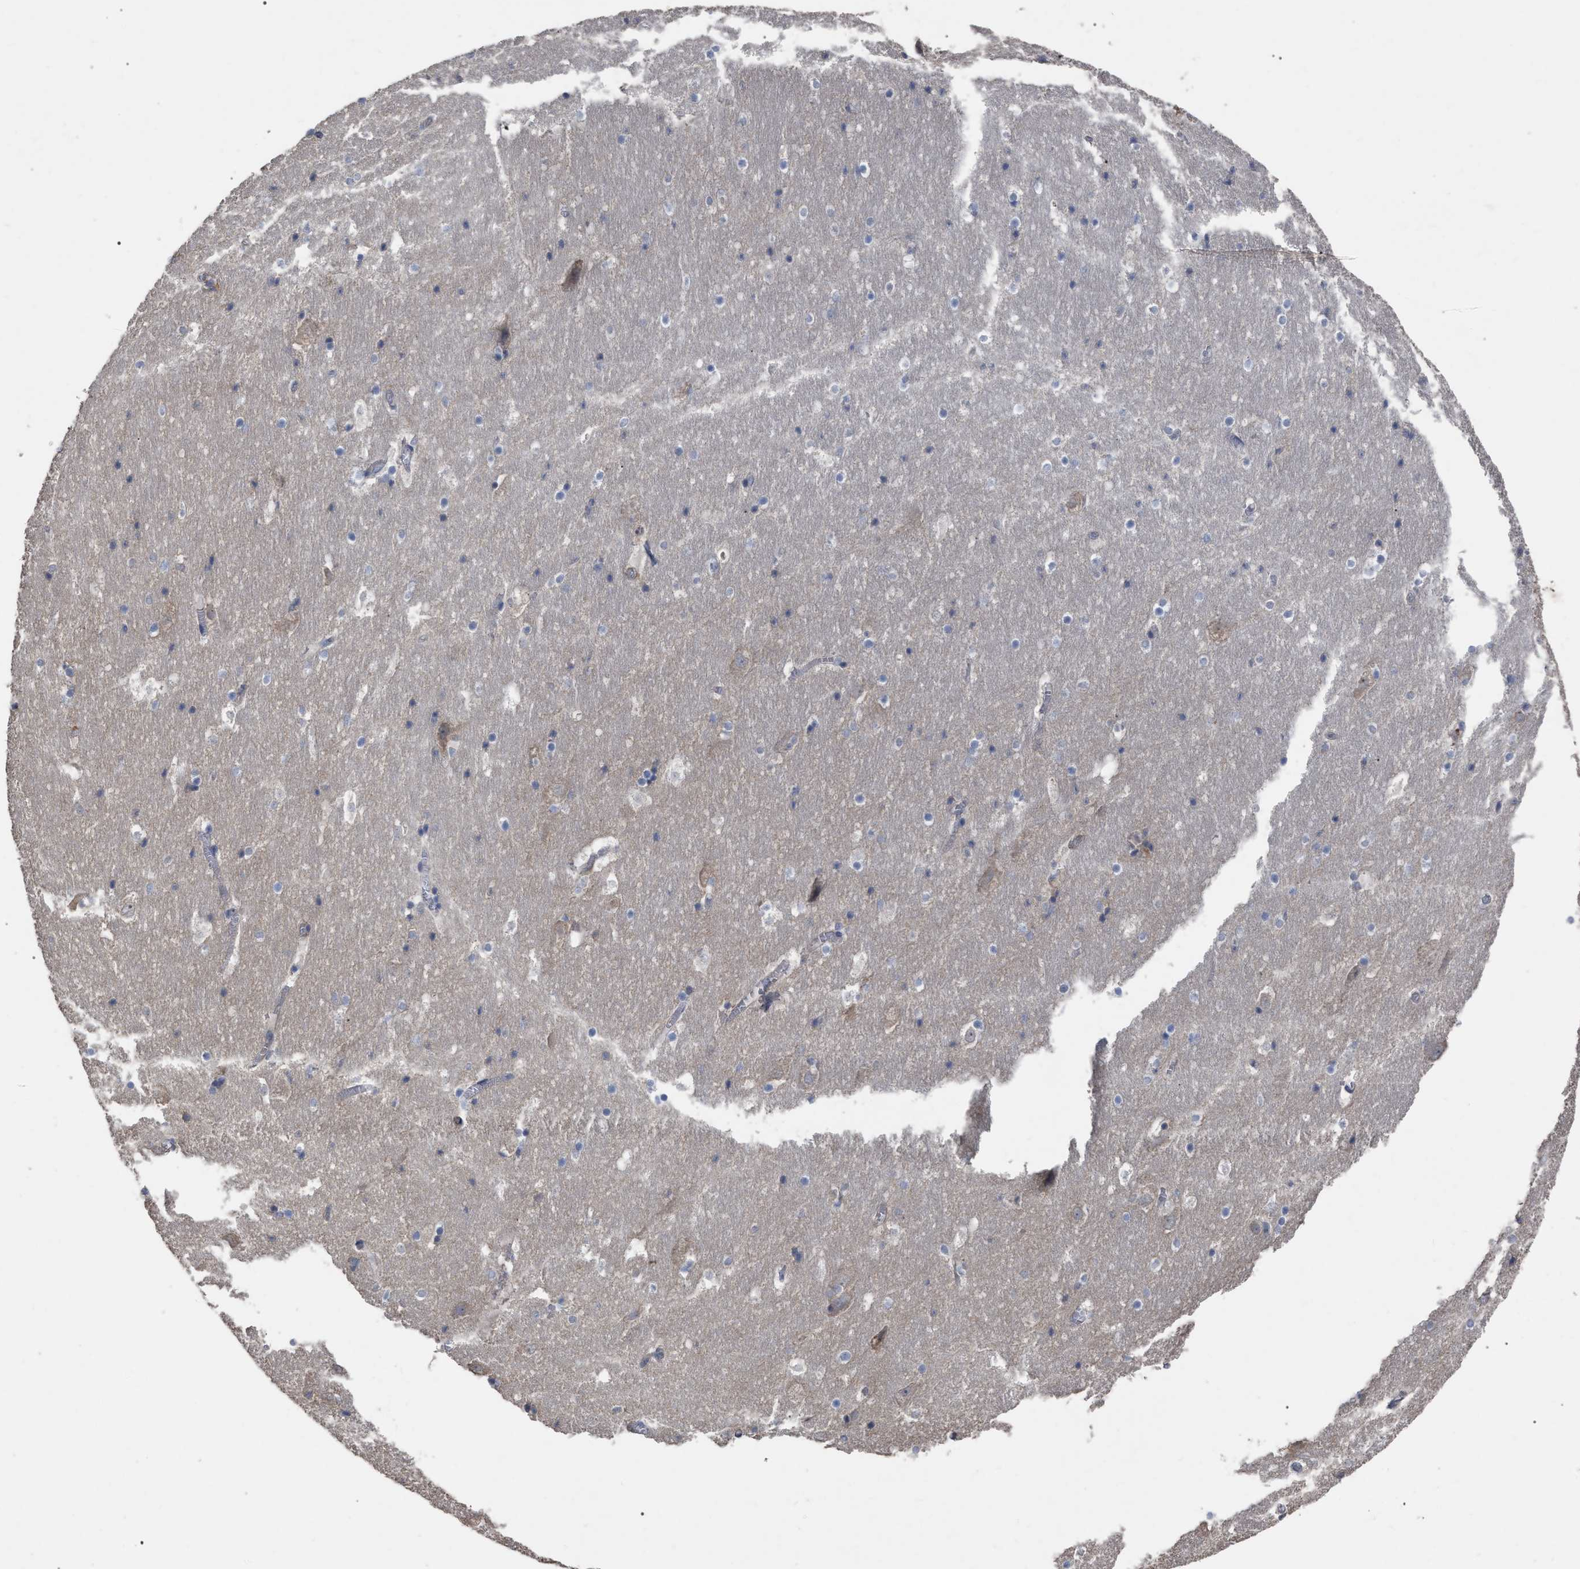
{"staining": {"intensity": "weak", "quantity": "<25%", "location": "cytoplasmic/membranous"}, "tissue": "hippocampus", "cell_type": "Glial cells", "image_type": "normal", "snomed": [{"axis": "morphology", "description": "Normal tissue, NOS"}, {"axis": "topography", "description": "Hippocampus"}], "caption": "Immunohistochemistry image of unremarkable hippocampus: human hippocampus stained with DAB demonstrates no significant protein positivity in glial cells. Brightfield microscopy of IHC stained with DAB (3,3'-diaminobenzidine) (brown) and hematoxylin (blue), captured at high magnification.", "gene": "BTN2A1", "patient": {"sex": "male", "age": 45}}